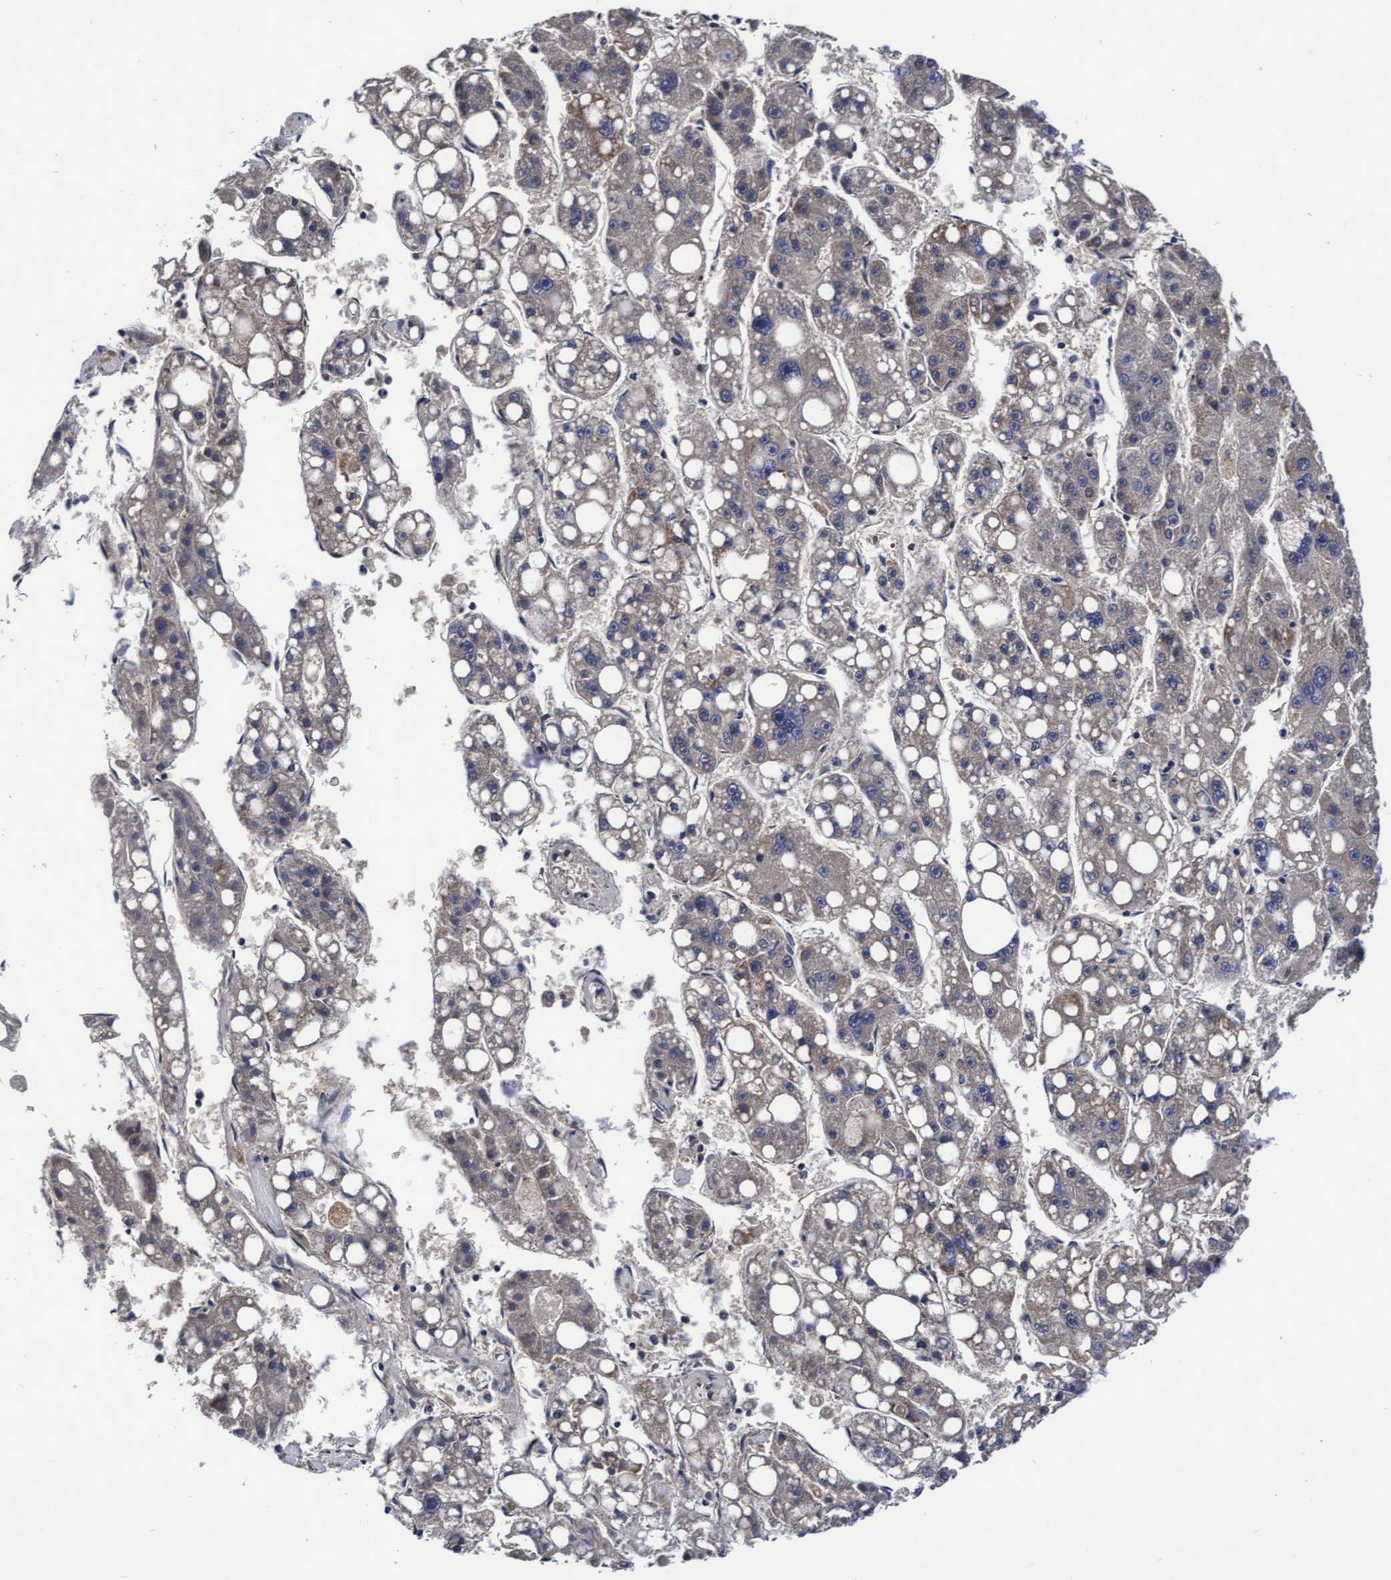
{"staining": {"intensity": "weak", "quantity": "<25%", "location": "cytoplasmic/membranous"}, "tissue": "liver cancer", "cell_type": "Tumor cells", "image_type": "cancer", "snomed": [{"axis": "morphology", "description": "Carcinoma, Hepatocellular, NOS"}, {"axis": "topography", "description": "Liver"}], "caption": "Immunohistochemical staining of liver hepatocellular carcinoma shows no significant expression in tumor cells.", "gene": "EFCAB13", "patient": {"sex": "female", "age": 61}}